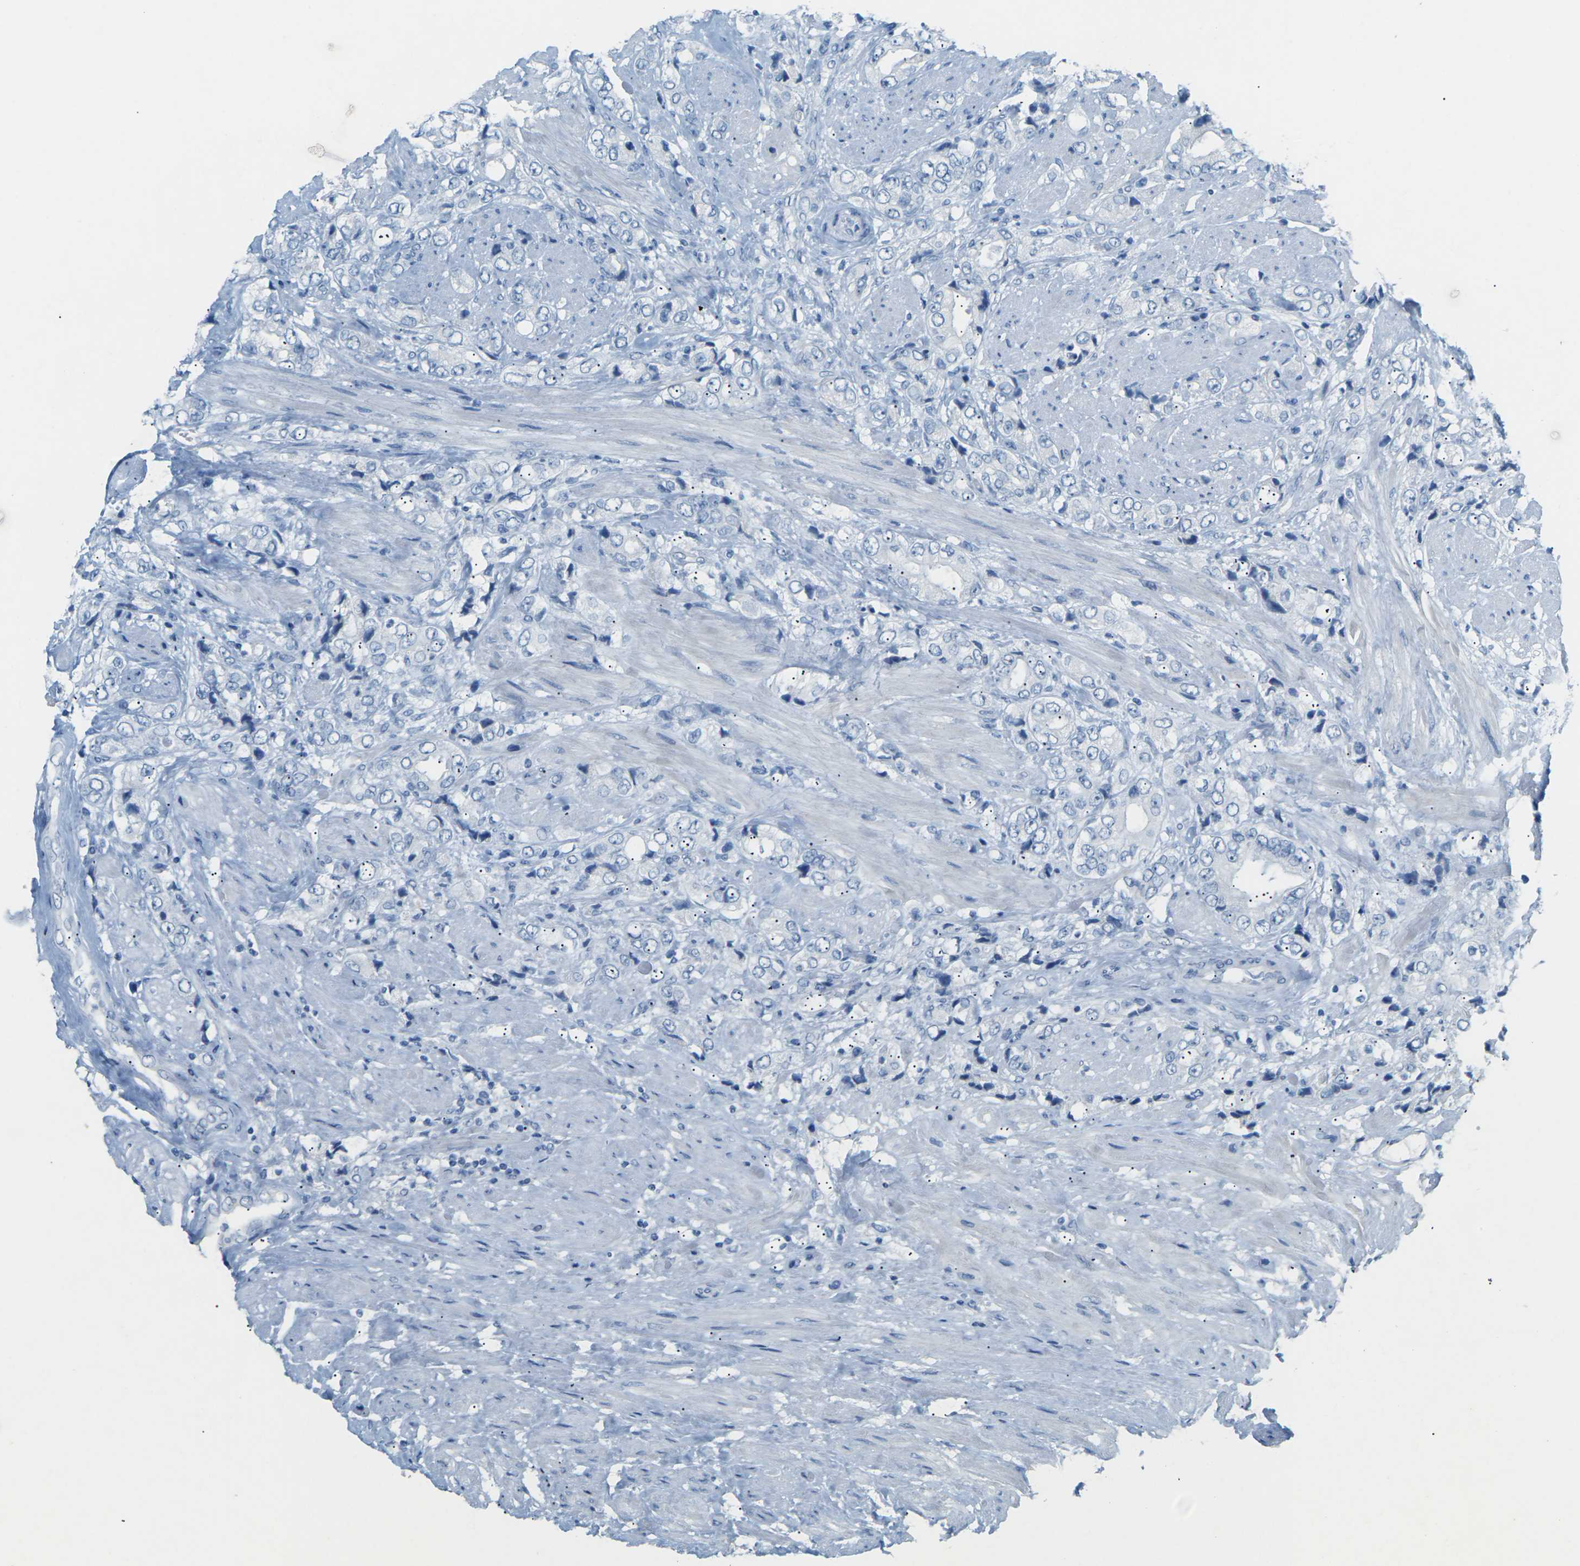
{"staining": {"intensity": "negative", "quantity": "none", "location": "none"}, "tissue": "prostate cancer", "cell_type": "Tumor cells", "image_type": "cancer", "snomed": [{"axis": "morphology", "description": "Adenocarcinoma, High grade"}, {"axis": "topography", "description": "Prostate"}], "caption": "An immunohistochemistry photomicrograph of prostate cancer is shown. There is no staining in tumor cells of prostate cancer.", "gene": "CDH16", "patient": {"sex": "male", "age": 61}}